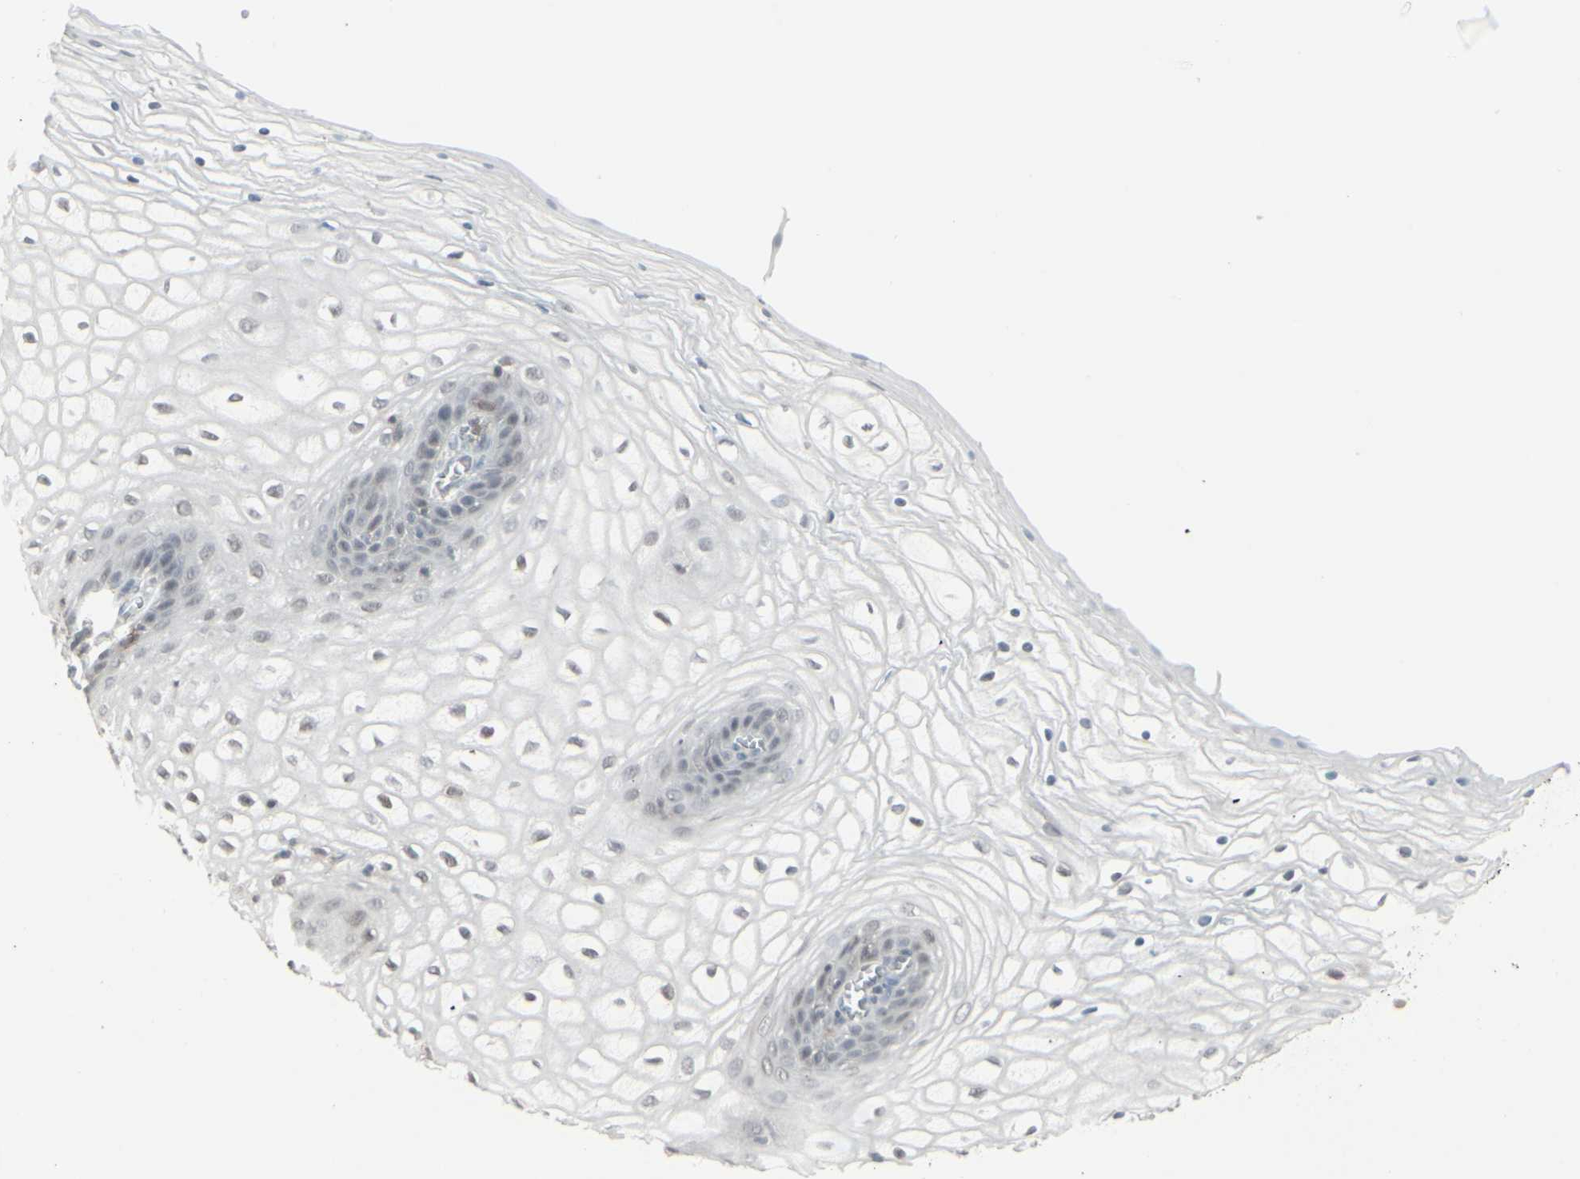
{"staining": {"intensity": "weak", "quantity": "<25%", "location": "nuclear"}, "tissue": "vagina", "cell_type": "Squamous epithelial cells", "image_type": "normal", "snomed": [{"axis": "morphology", "description": "Normal tissue, NOS"}, {"axis": "topography", "description": "Vagina"}], "caption": "Squamous epithelial cells are negative for protein expression in benign human vagina. The staining was performed using DAB (3,3'-diaminobenzidine) to visualize the protein expression in brown, while the nuclei were stained in blue with hematoxylin (Magnification: 20x).", "gene": "SAMSN1", "patient": {"sex": "female", "age": 34}}